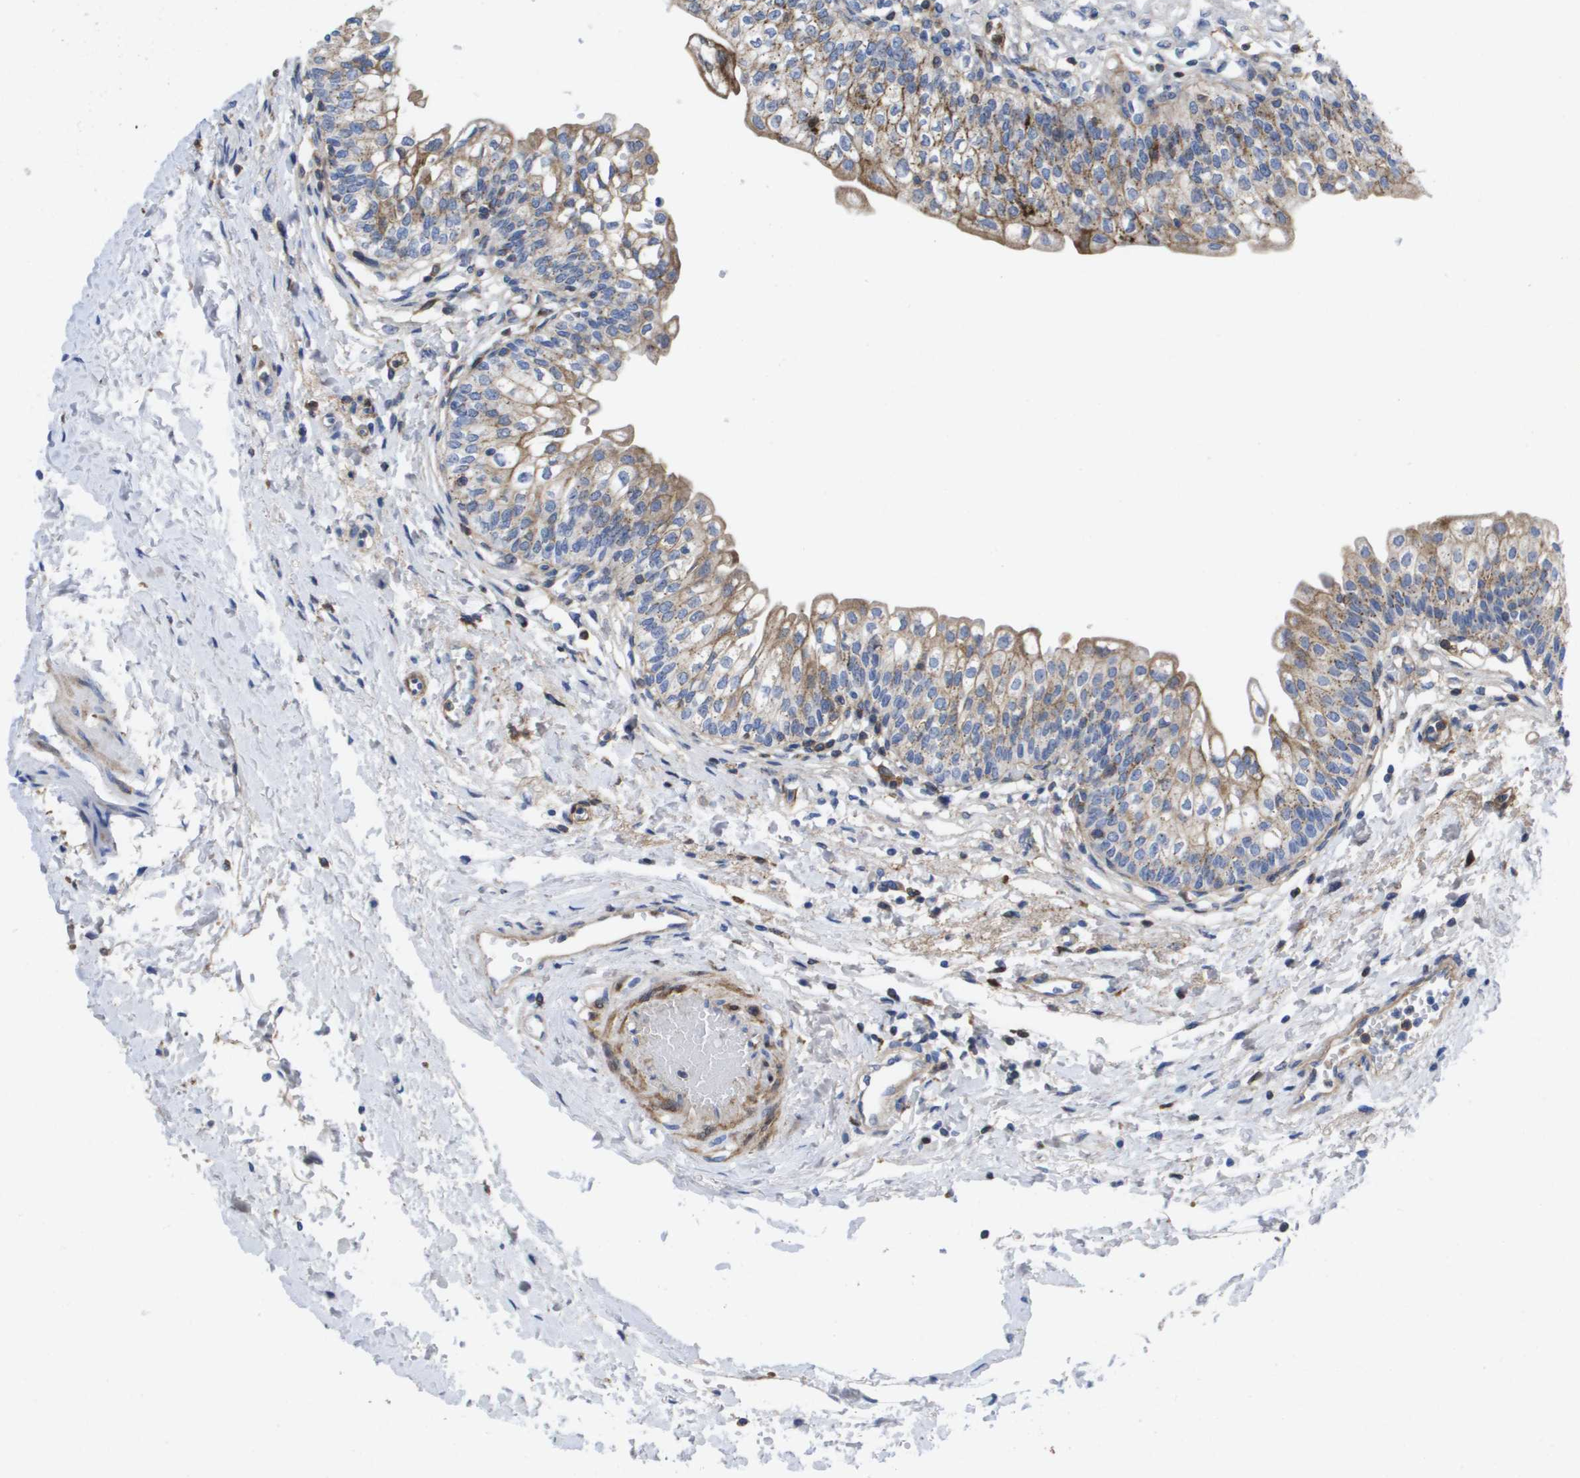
{"staining": {"intensity": "weak", "quantity": ">75%", "location": "cytoplasmic/membranous"}, "tissue": "urinary bladder", "cell_type": "Urothelial cells", "image_type": "normal", "snomed": [{"axis": "morphology", "description": "Normal tissue, NOS"}, {"axis": "topography", "description": "Urinary bladder"}], "caption": "Immunohistochemistry (IHC) image of benign urinary bladder: urinary bladder stained using immunohistochemistry shows low levels of weak protein expression localized specifically in the cytoplasmic/membranous of urothelial cells, appearing as a cytoplasmic/membranous brown color.", "gene": "SERPINC1", "patient": {"sex": "male", "age": 55}}